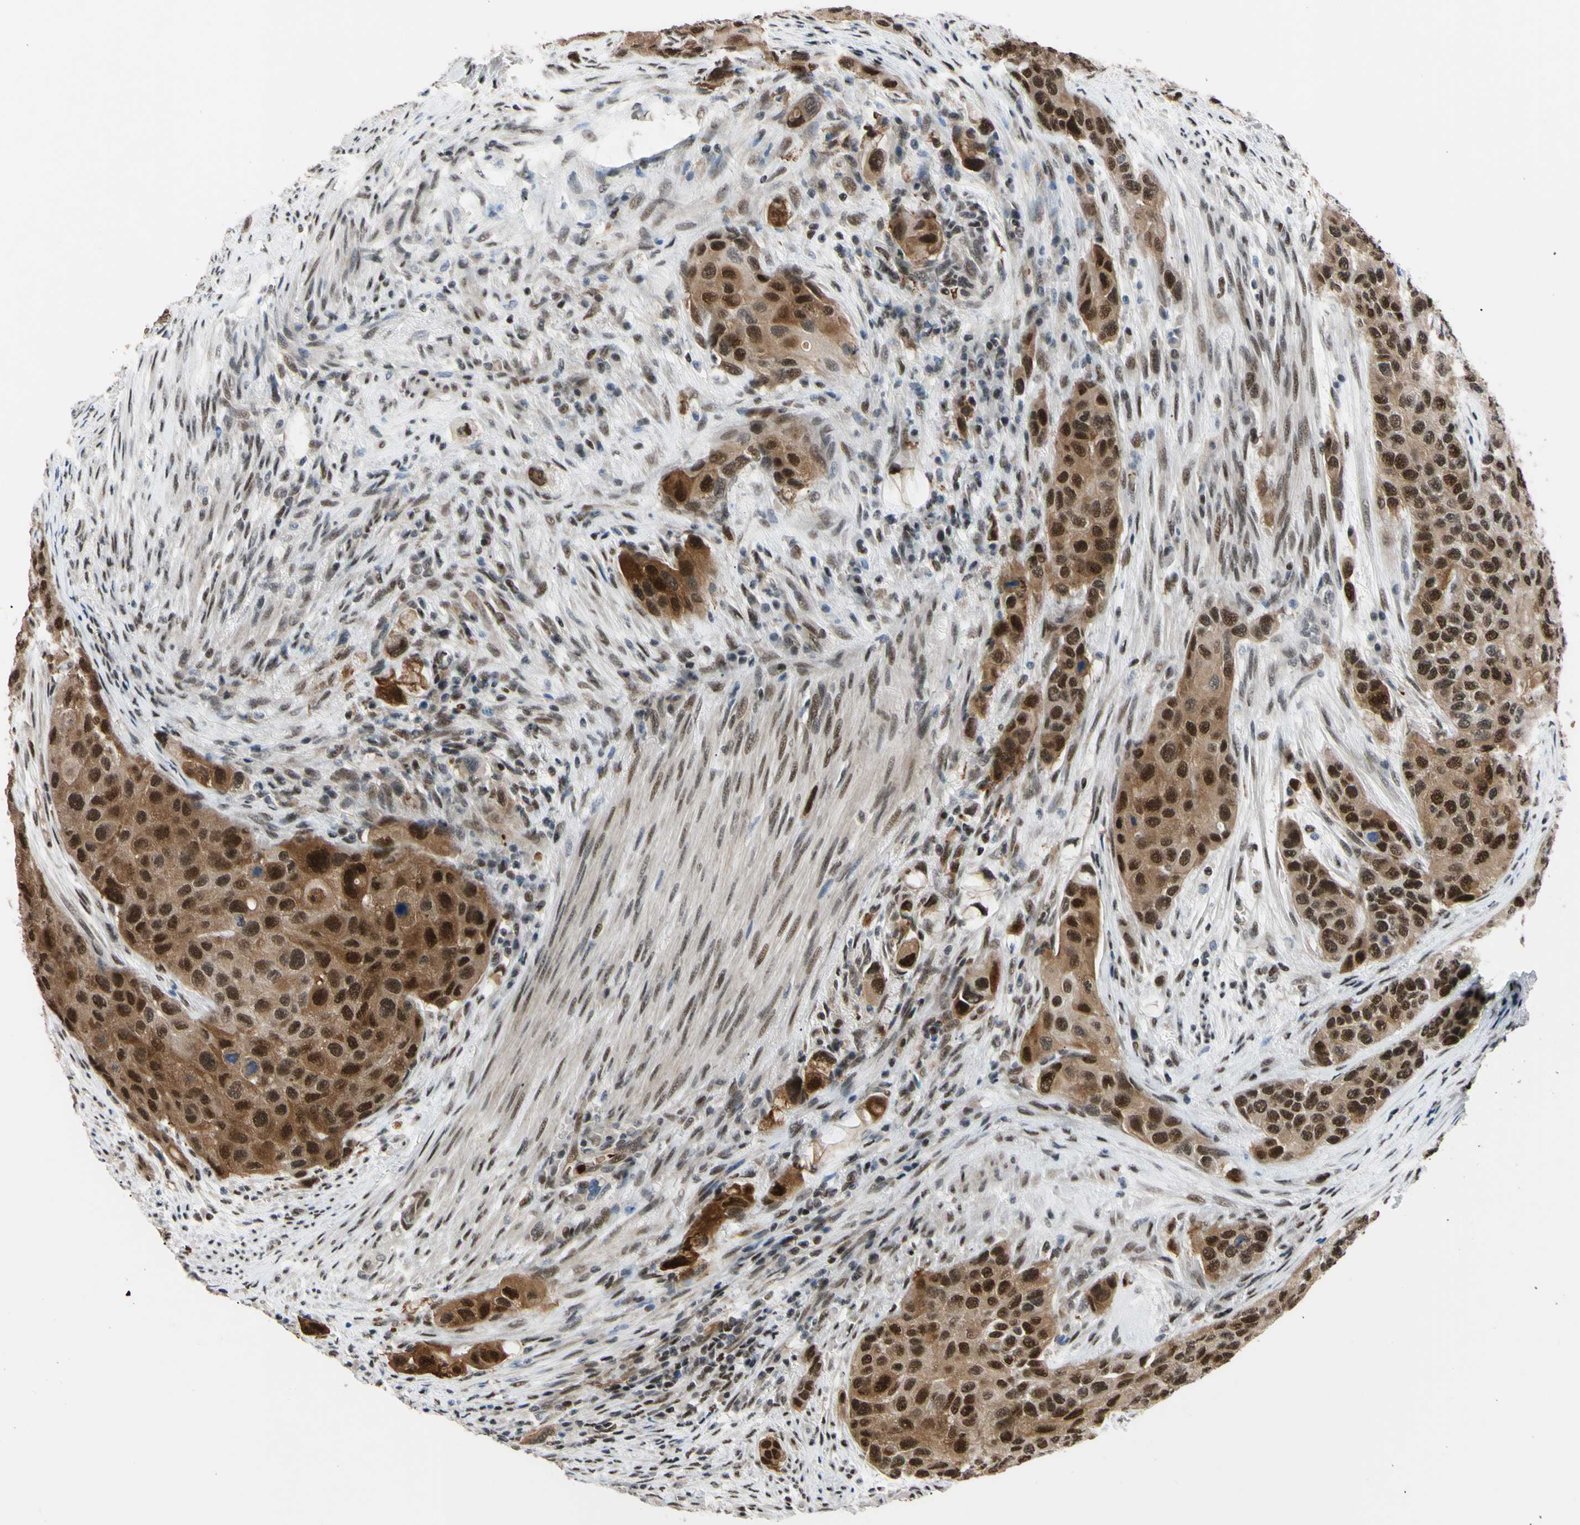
{"staining": {"intensity": "strong", "quantity": ">75%", "location": "cytoplasmic/membranous,nuclear"}, "tissue": "urothelial cancer", "cell_type": "Tumor cells", "image_type": "cancer", "snomed": [{"axis": "morphology", "description": "Urothelial carcinoma, High grade"}, {"axis": "topography", "description": "Urinary bladder"}], "caption": "IHC micrograph of neoplastic tissue: urothelial cancer stained using immunohistochemistry demonstrates high levels of strong protein expression localized specifically in the cytoplasmic/membranous and nuclear of tumor cells, appearing as a cytoplasmic/membranous and nuclear brown color.", "gene": "THAP12", "patient": {"sex": "female", "age": 56}}